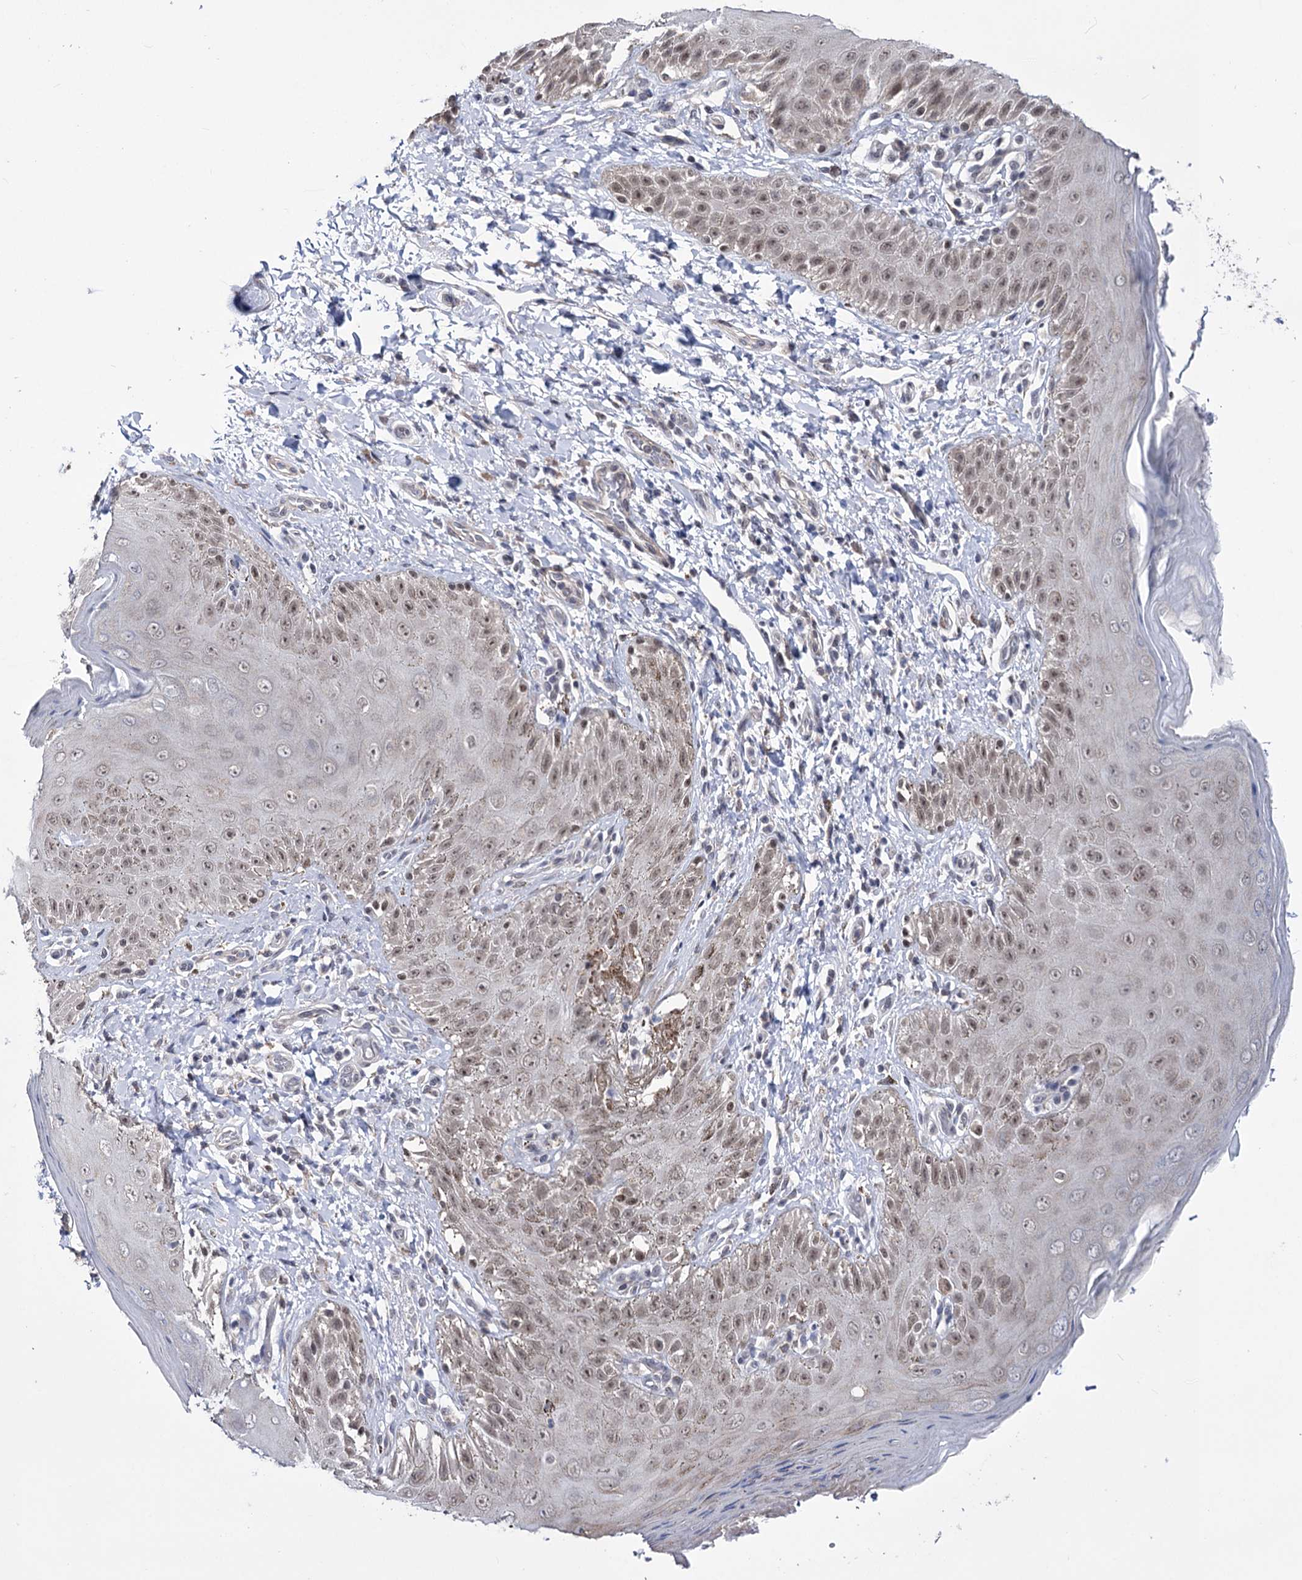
{"staining": {"intensity": "weak", "quantity": "<25%", "location": "nuclear"}, "tissue": "skin", "cell_type": "Epidermal cells", "image_type": "normal", "snomed": [{"axis": "morphology", "description": "Normal tissue, NOS"}, {"axis": "topography", "description": "Anal"}], "caption": "Immunohistochemistry micrograph of benign skin: skin stained with DAB (3,3'-diaminobenzidine) demonstrates no significant protein expression in epidermal cells. (DAB (3,3'-diaminobenzidine) immunohistochemistry (IHC), high magnification).", "gene": "PPRC1", "patient": {"sex": "male", "age": 44}}